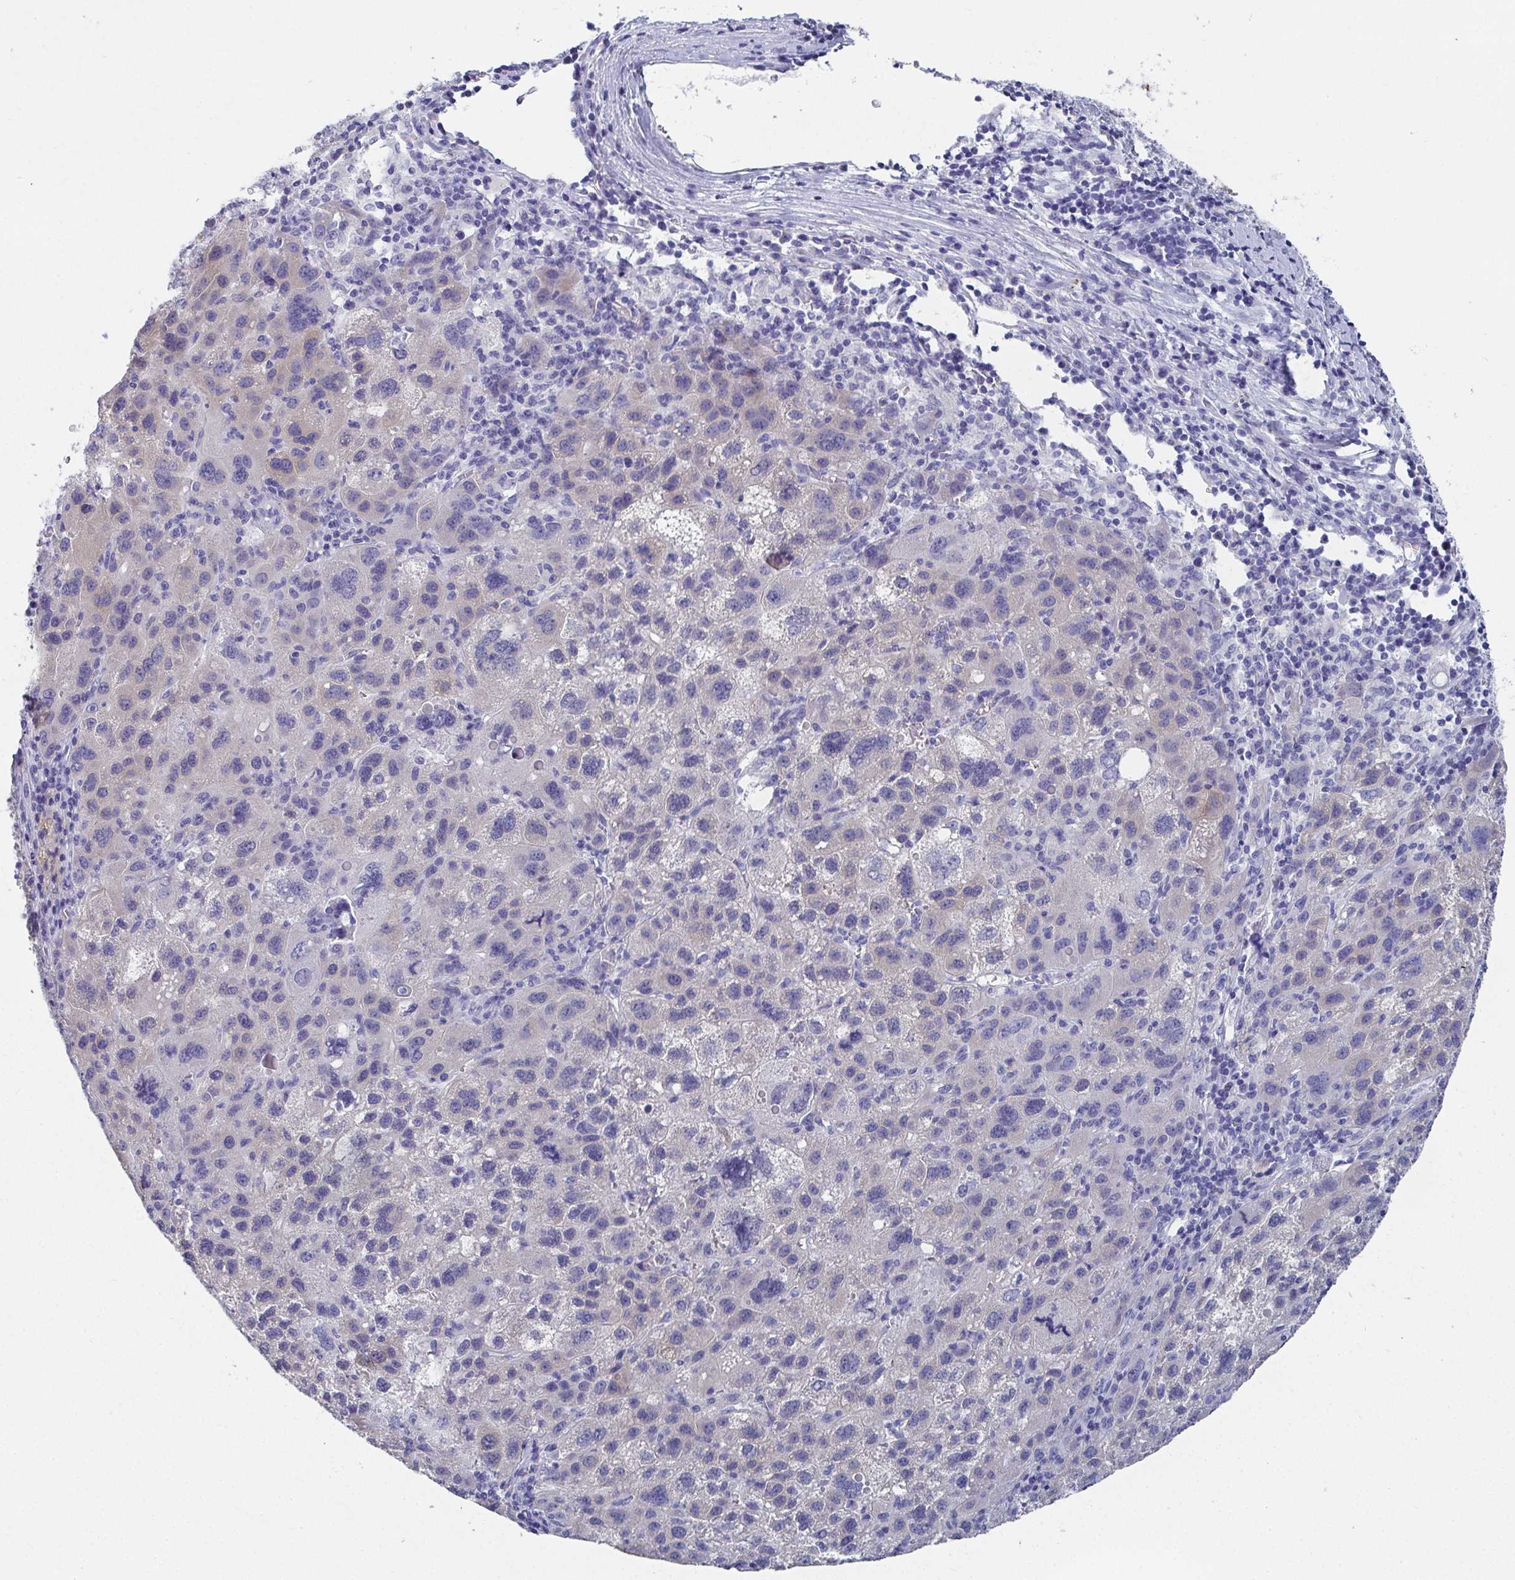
{"staining": {"intensity": "negative", "quantity": "none", "location": "none"}, "tissue": "liver cancer", "cell_type": "Tumor cells", "image_type": "cancer", "snomed": [{"axis": "morphology", "description": "Carcinoma, Hepatocellular, NOS"}, {"axis": "topography", "description": "Liver"}], "caption": "The immunohistochemistry histopathology image has no significant expression in tumor cells of hepatocellular carcinoma (liver) tissue.", "gene": "GRIA1", "patient": {"sex": "female", "age": 77}}